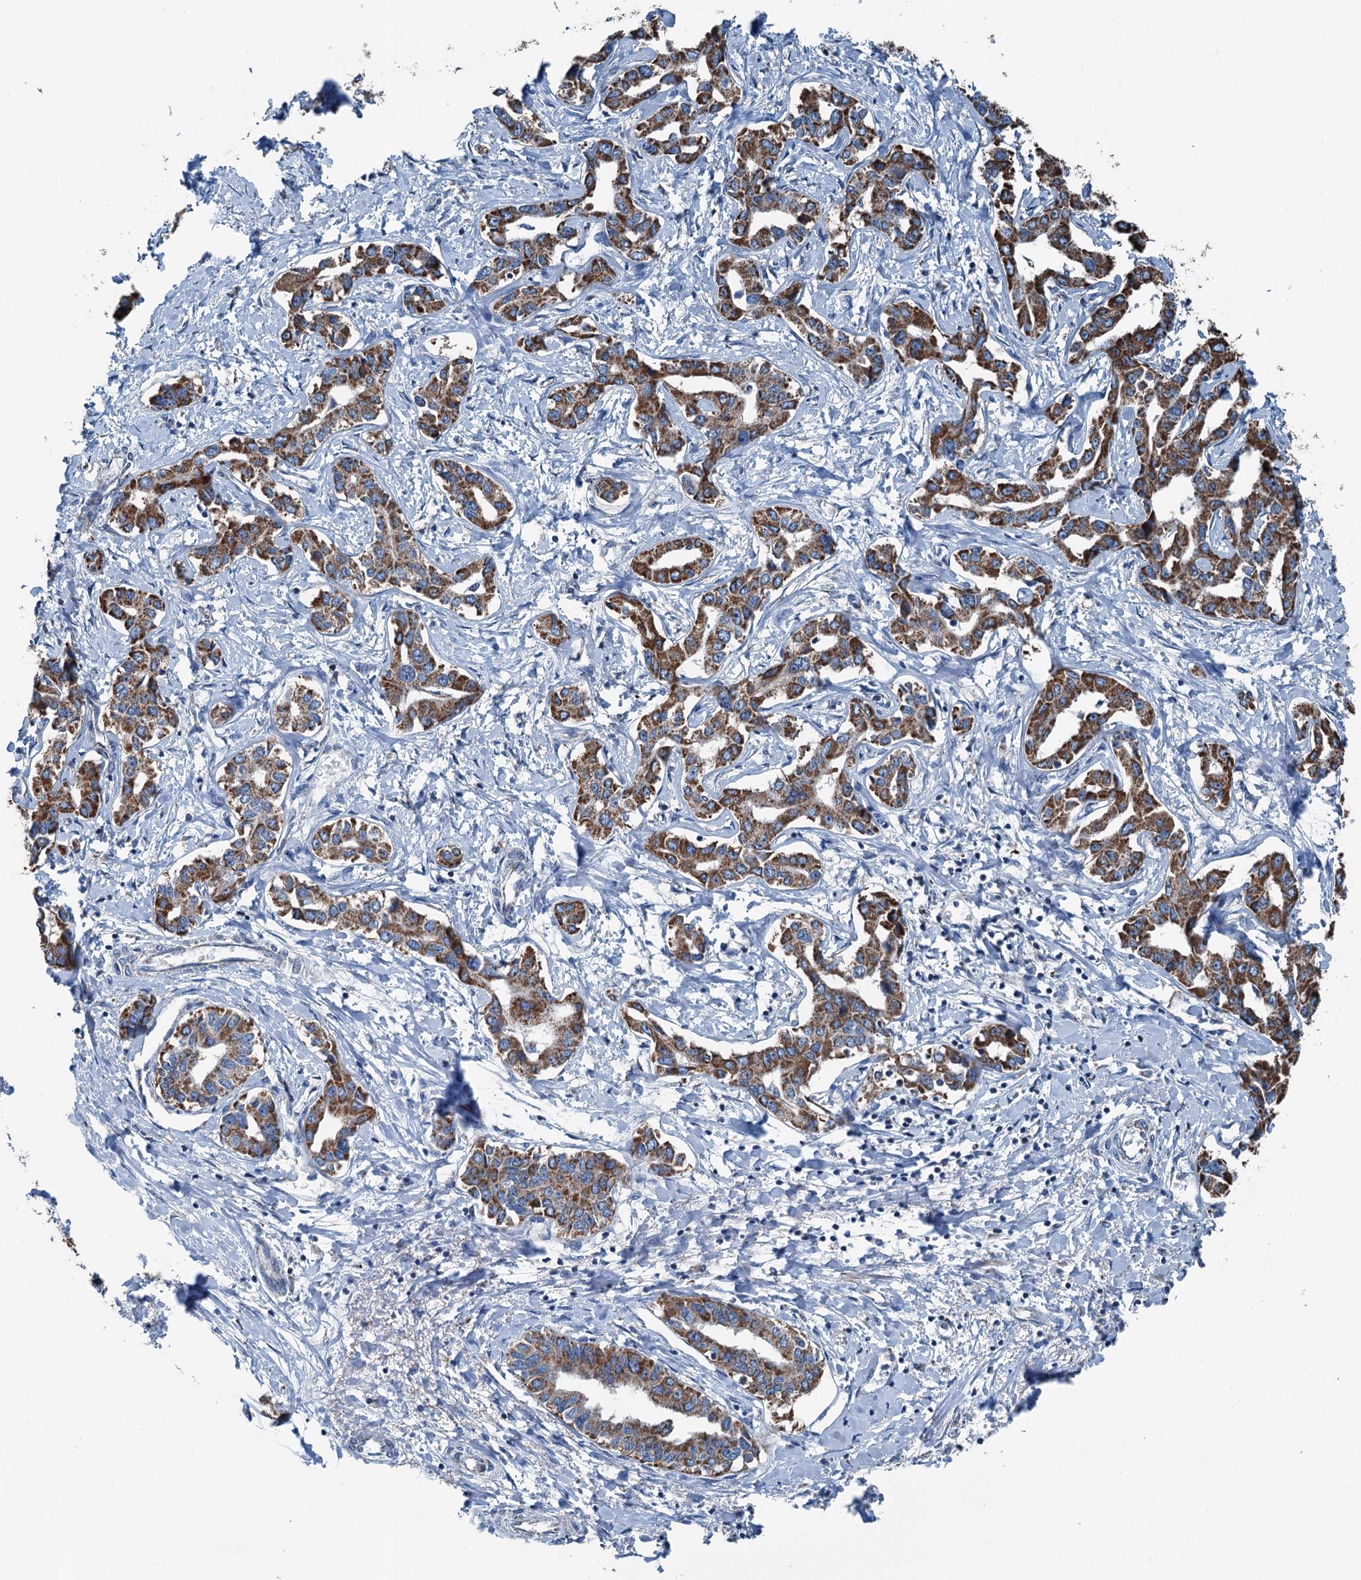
{"staining": {"intensity": "strong", "quantity": ">75%", "location": "cytoplasmic/membranous"}, "tissue": "liver cancer", "cell_type": "Tumor cells", "image_type": "cancer", "snomed": [{"axis": "morphology", "description": "Cholangiocarcinoma"}, {"axis": "topography", "description": "Liver"}], "caption": "Immunohistochemistry (DAB (3,3'-diaminobenzidine)) staining of human cholangiocarcinoma (liver) shows strong cytoplasmic/membranous protein expression in about >75% of tumor cells. Ihc stains the protein in brown and the nuclei are stained blue.", "gene": "TRPT1", "patient": {"sex": "male", "age": 59}}